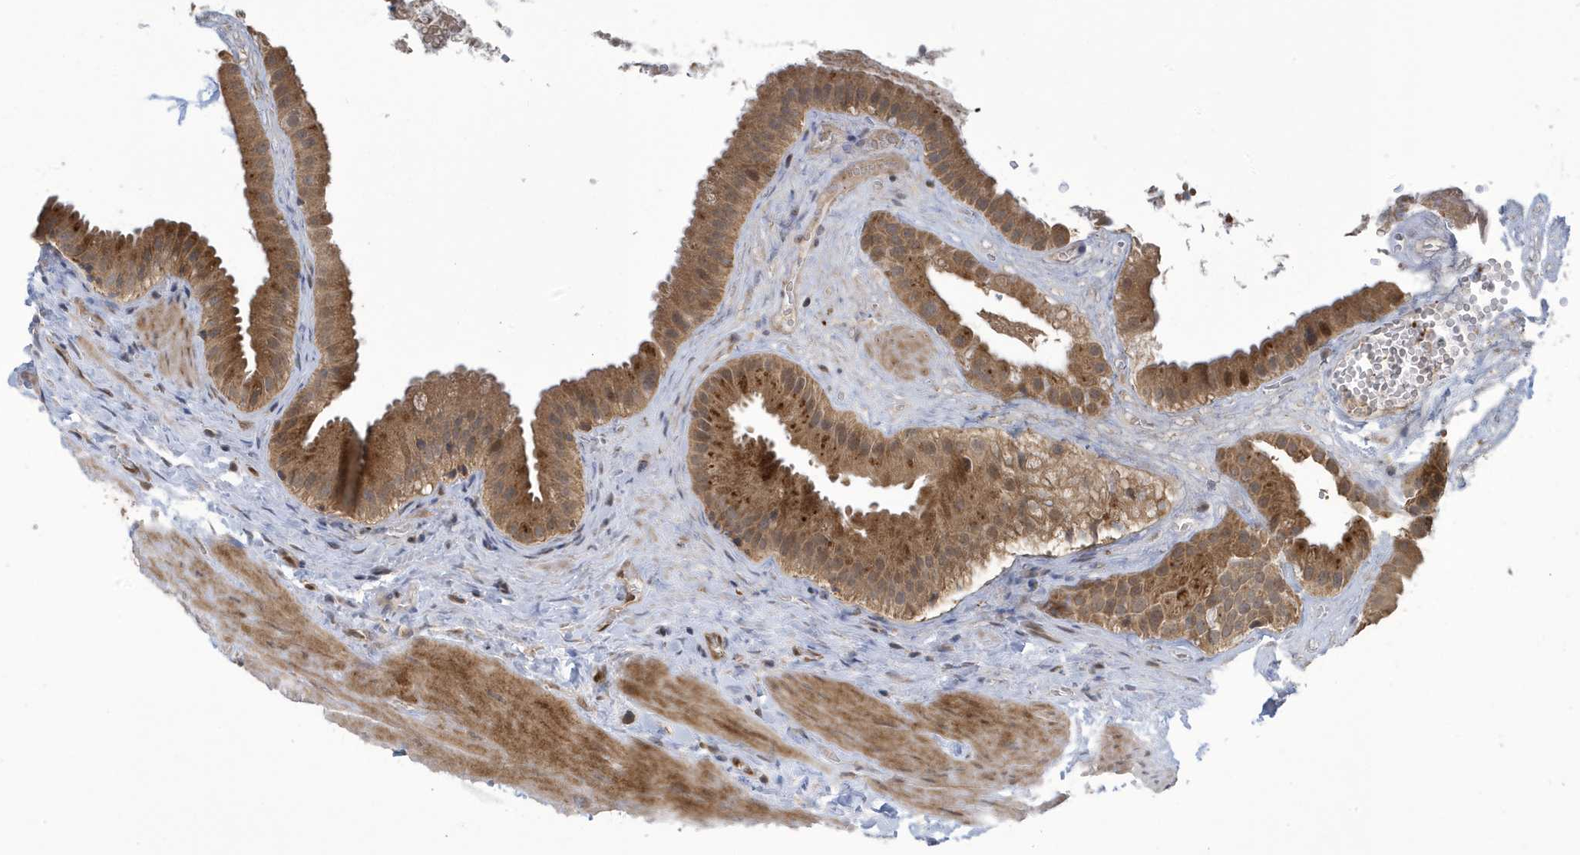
{"staining": {"intensity": "moderate", "quantity": ">75%", "location": "cytoplasmic/membranous,nuclear"}, "tissue": "gallbladder", "cell_type": "Glandular cells", "image_type": "normal", "snomed": [{"axis": "morphology", "description": "Normal tissue, NOS"}, {"axis": "topography", "description": "Gallbladder"}], "caption": "Brown immunohistochemical staining in unremarkable gallbladder reveals moderate cytoplasmic/membranous,nuclear positivity in approximately >75% of glandular cells. The staining was performed using DAB (3,3'-diaminobenzidine) to visualize the protein expression in brown, while the nuclei were stained in blue with hematoxylin (Magnification: 20x).", "gene": "NCOA7", "patient": {"sex": "male", "age": 55}}